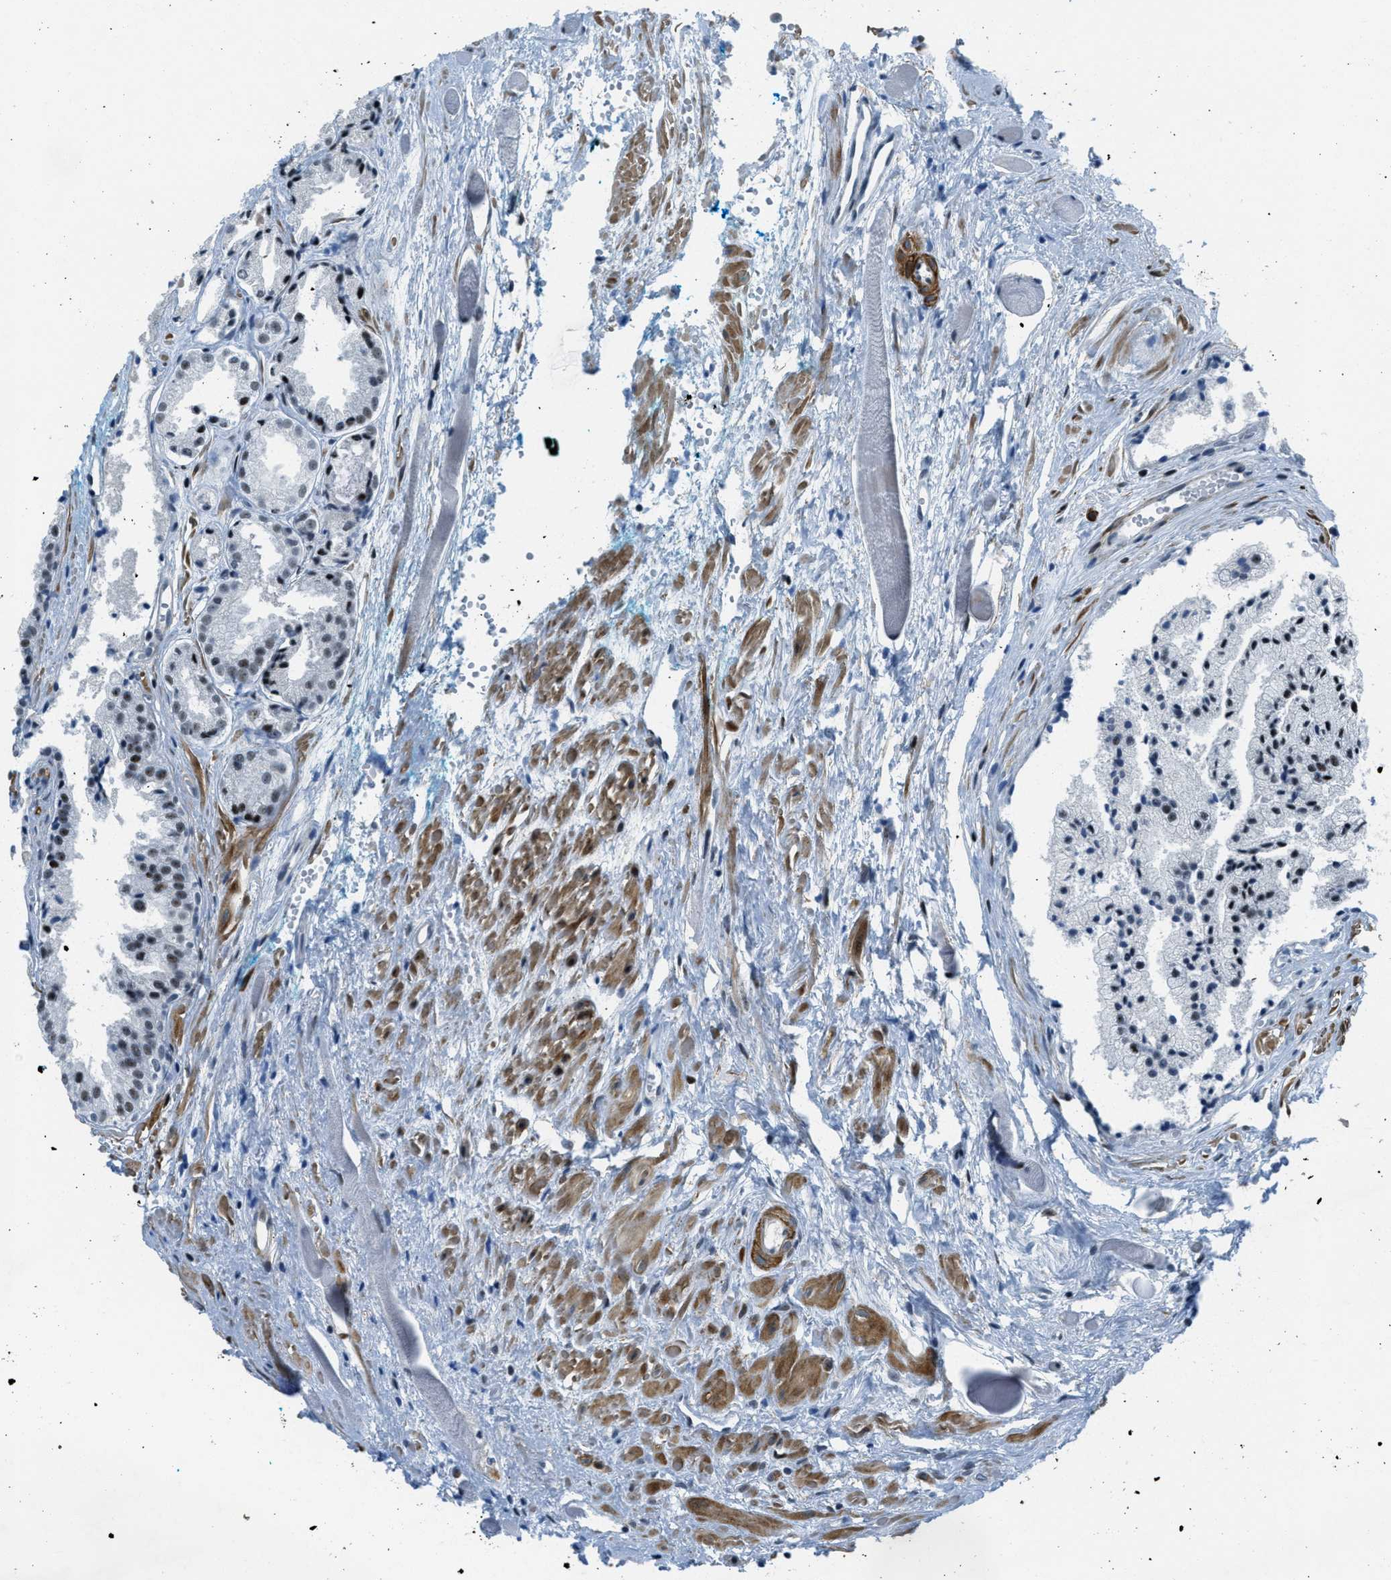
{"staining": {"intensity": "weak", "quantity": "<25%", "location": "nuclear"}, "tissue": "prostate cancer", "cell_type": "Tumor cells", "image_type": "cancer", "snomed": [{"axis": "morphology", "description": "Adenocarcinoma, Low grade"}, {"axis": "topography", "description": "Prostate"}], "caption": "Image shows no protein expression in tumor cells of prostate low-grade adenocarcinoma tissue.", "gene": "ZDHHC23", "patient": {"sex": "male", "age": 57}}